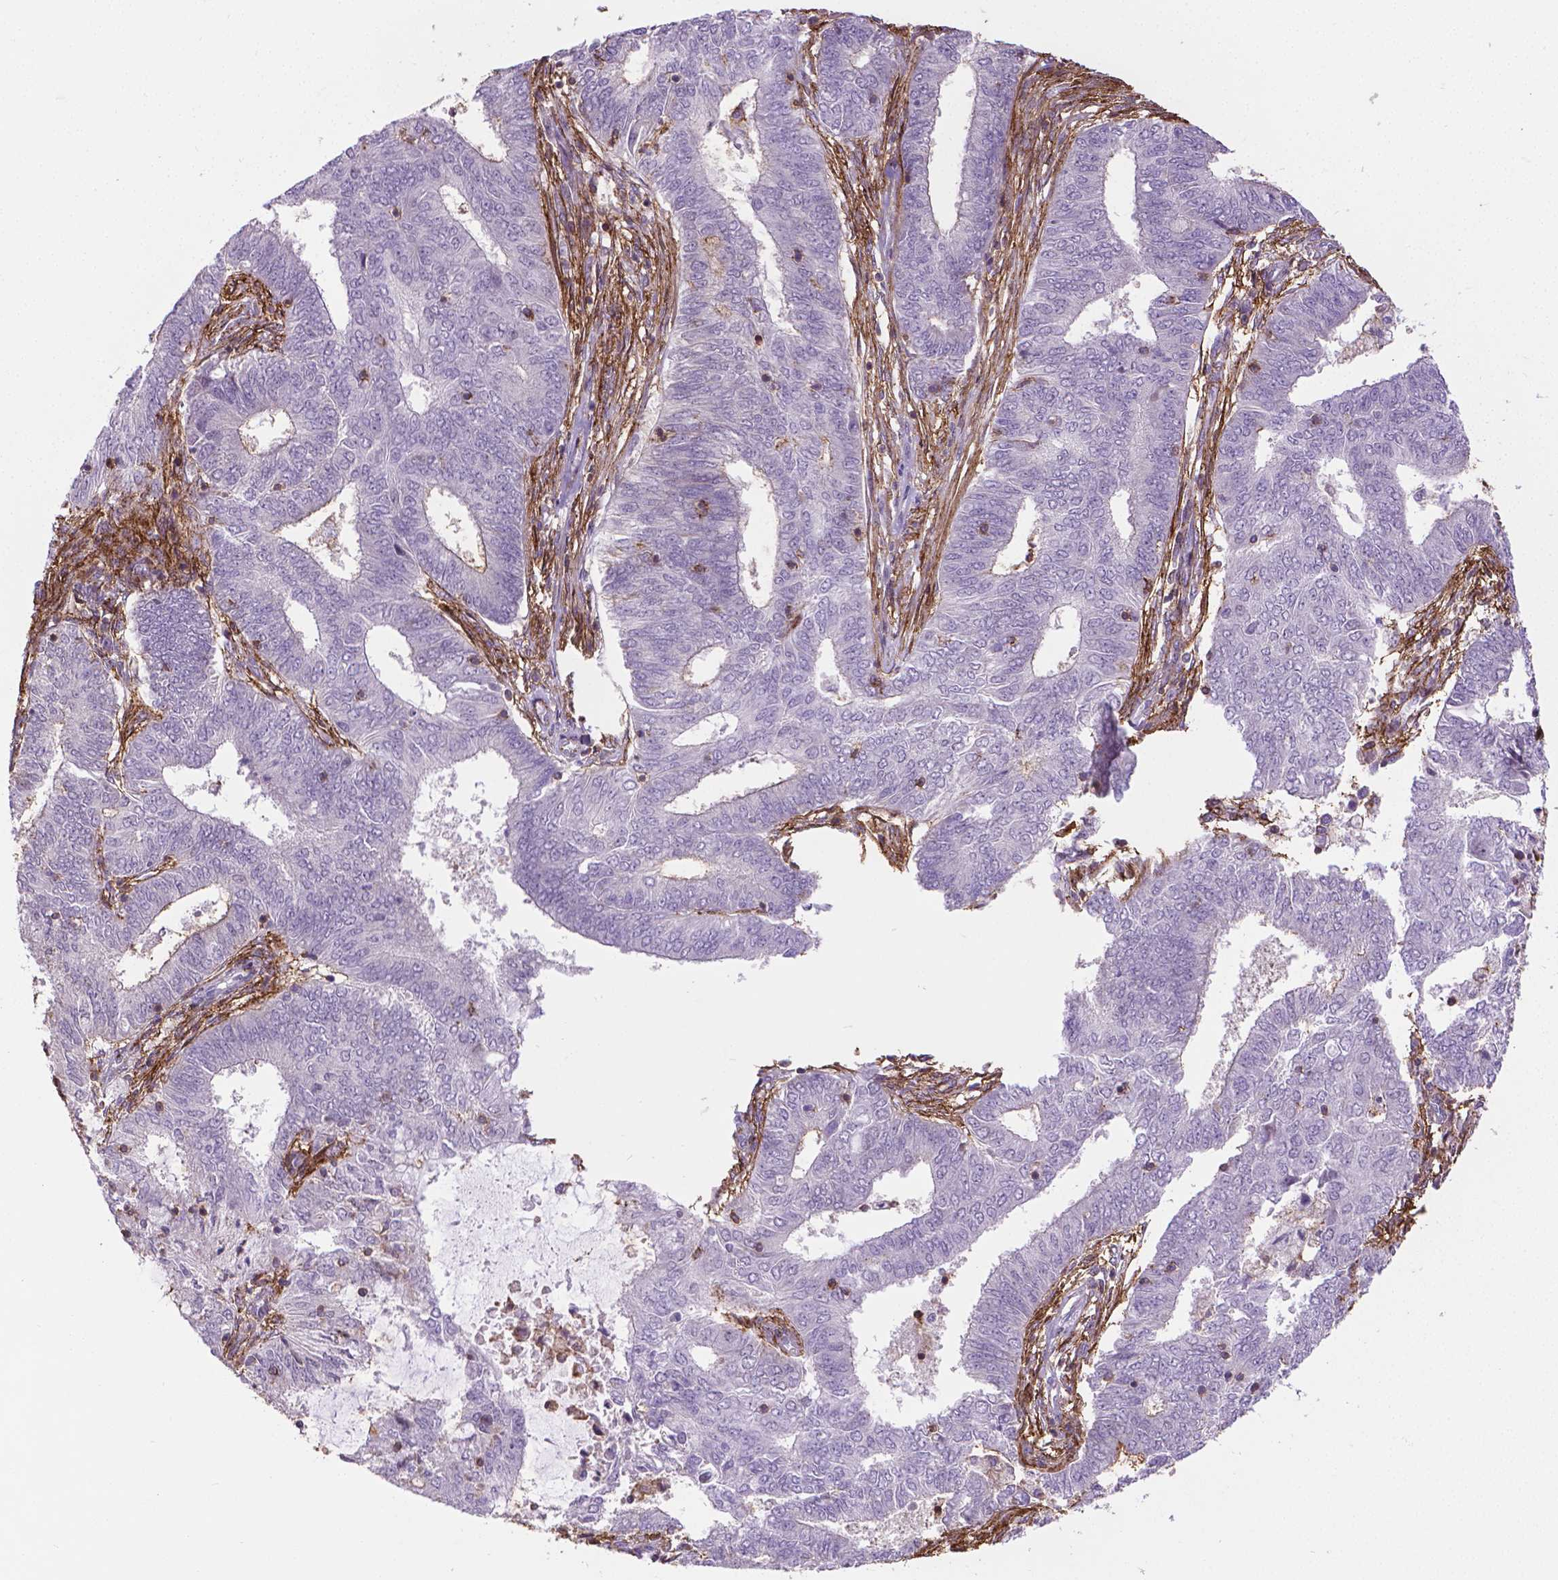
{"staining": {"intensity": "negative", "quantity": "none", "location": "none"}, "tissue": "endometrial cancer", "cell_type": "Tumor cells", "image_type": "cancer", "snomed": [{"axis": "morphology", "description": "Adenocarcinoma, NOS"}, {"axis": "topography", "description": "Endometrium"}], "caption": "Human endometrial adenocarcinoma stained for a protein using IHC demonstrates no staining in tumor cells.", "gene": "ACAD10", "patient": {"sex": "female", "age": 62}}